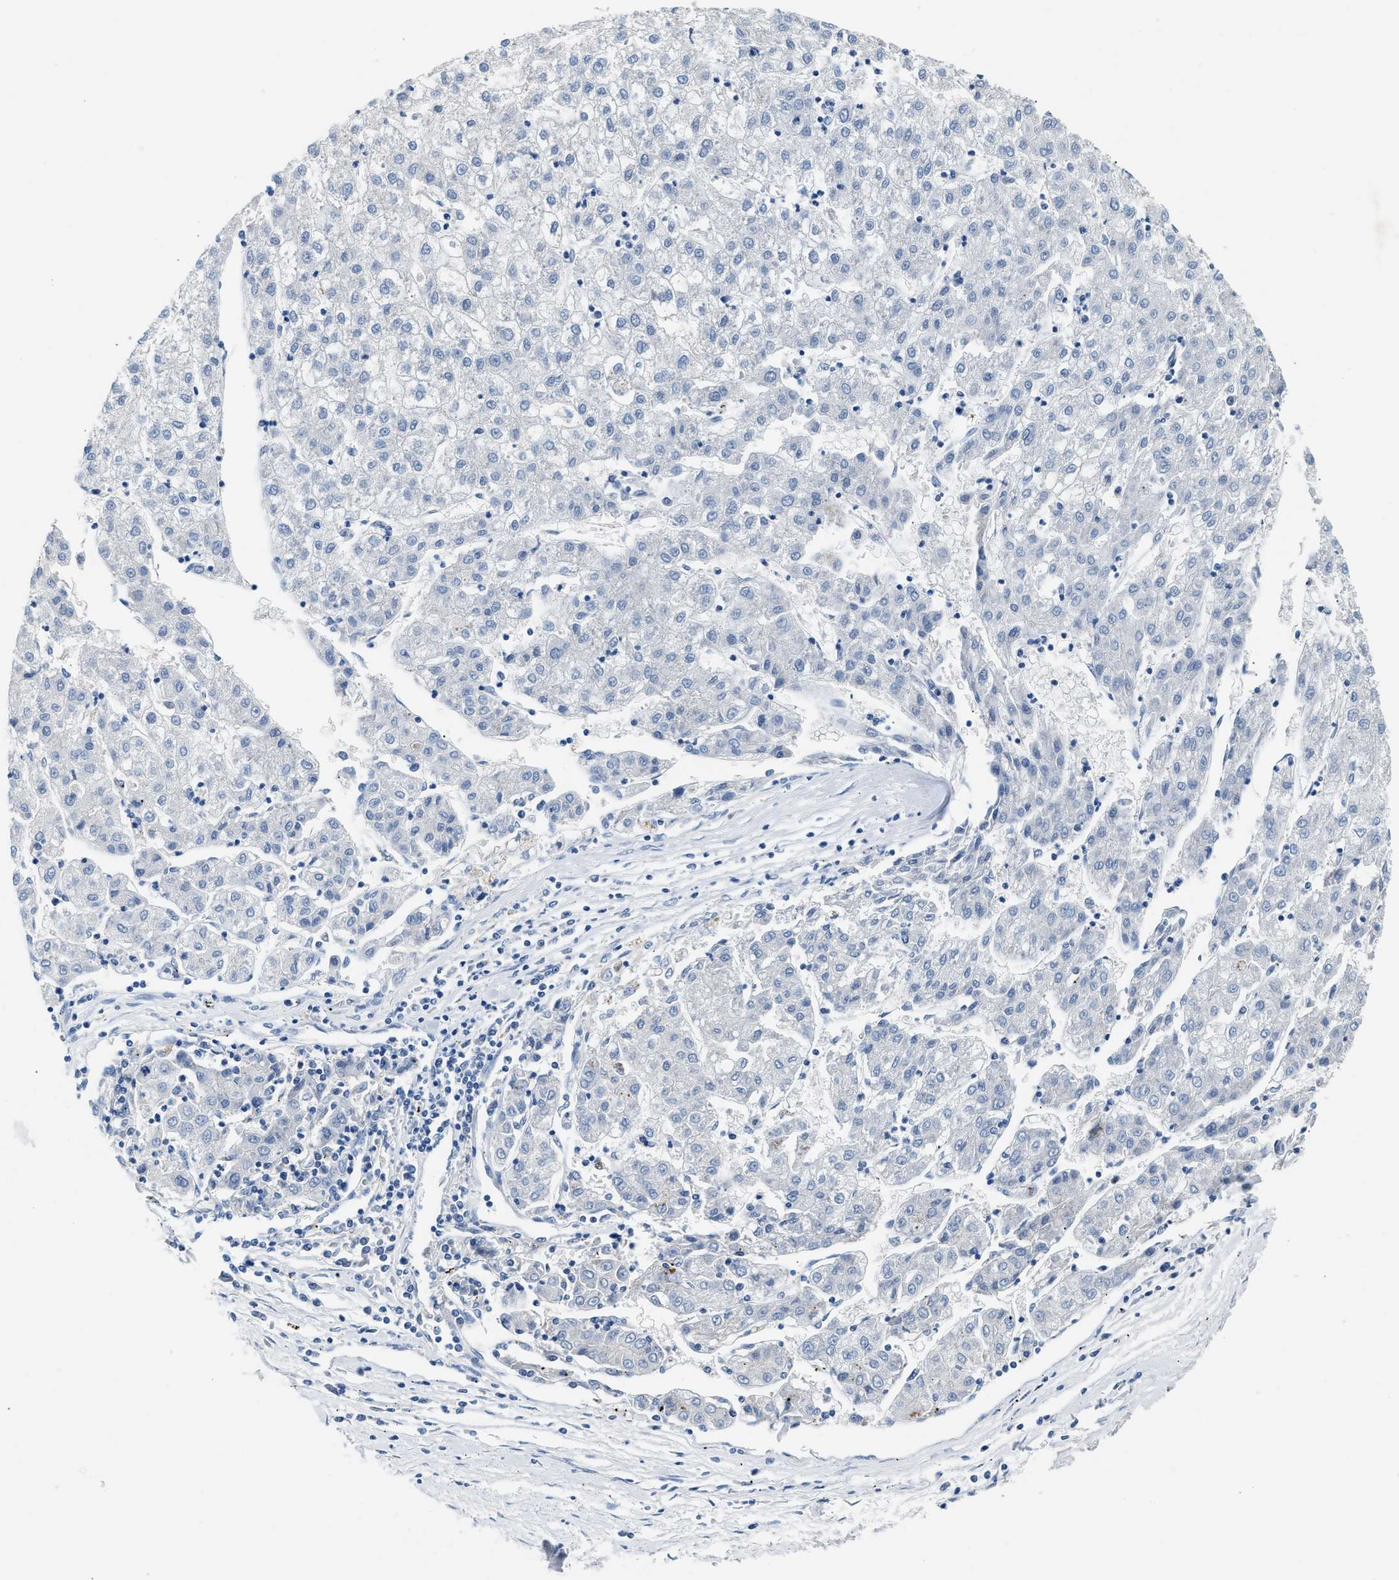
{"staining": {"intensity": "negative", "quantity": "none", "location": "none"}, "tissue": "liver cancer", "cell_type": "Tumor cells", "image_type": "cancer", "snomed": [{"axis": "morphology", "description": "Carcinoma, Hepatocellular, NOS"}, {"axis": "topography", "description": "Liver"}], "caption": "Immunohistochemical staining of hepatocellular carcinoma (liver) exhibits no significant positivity in tumor cells.", "gene": "TUT7", "patient": {"sex": "male", "age": 72}}